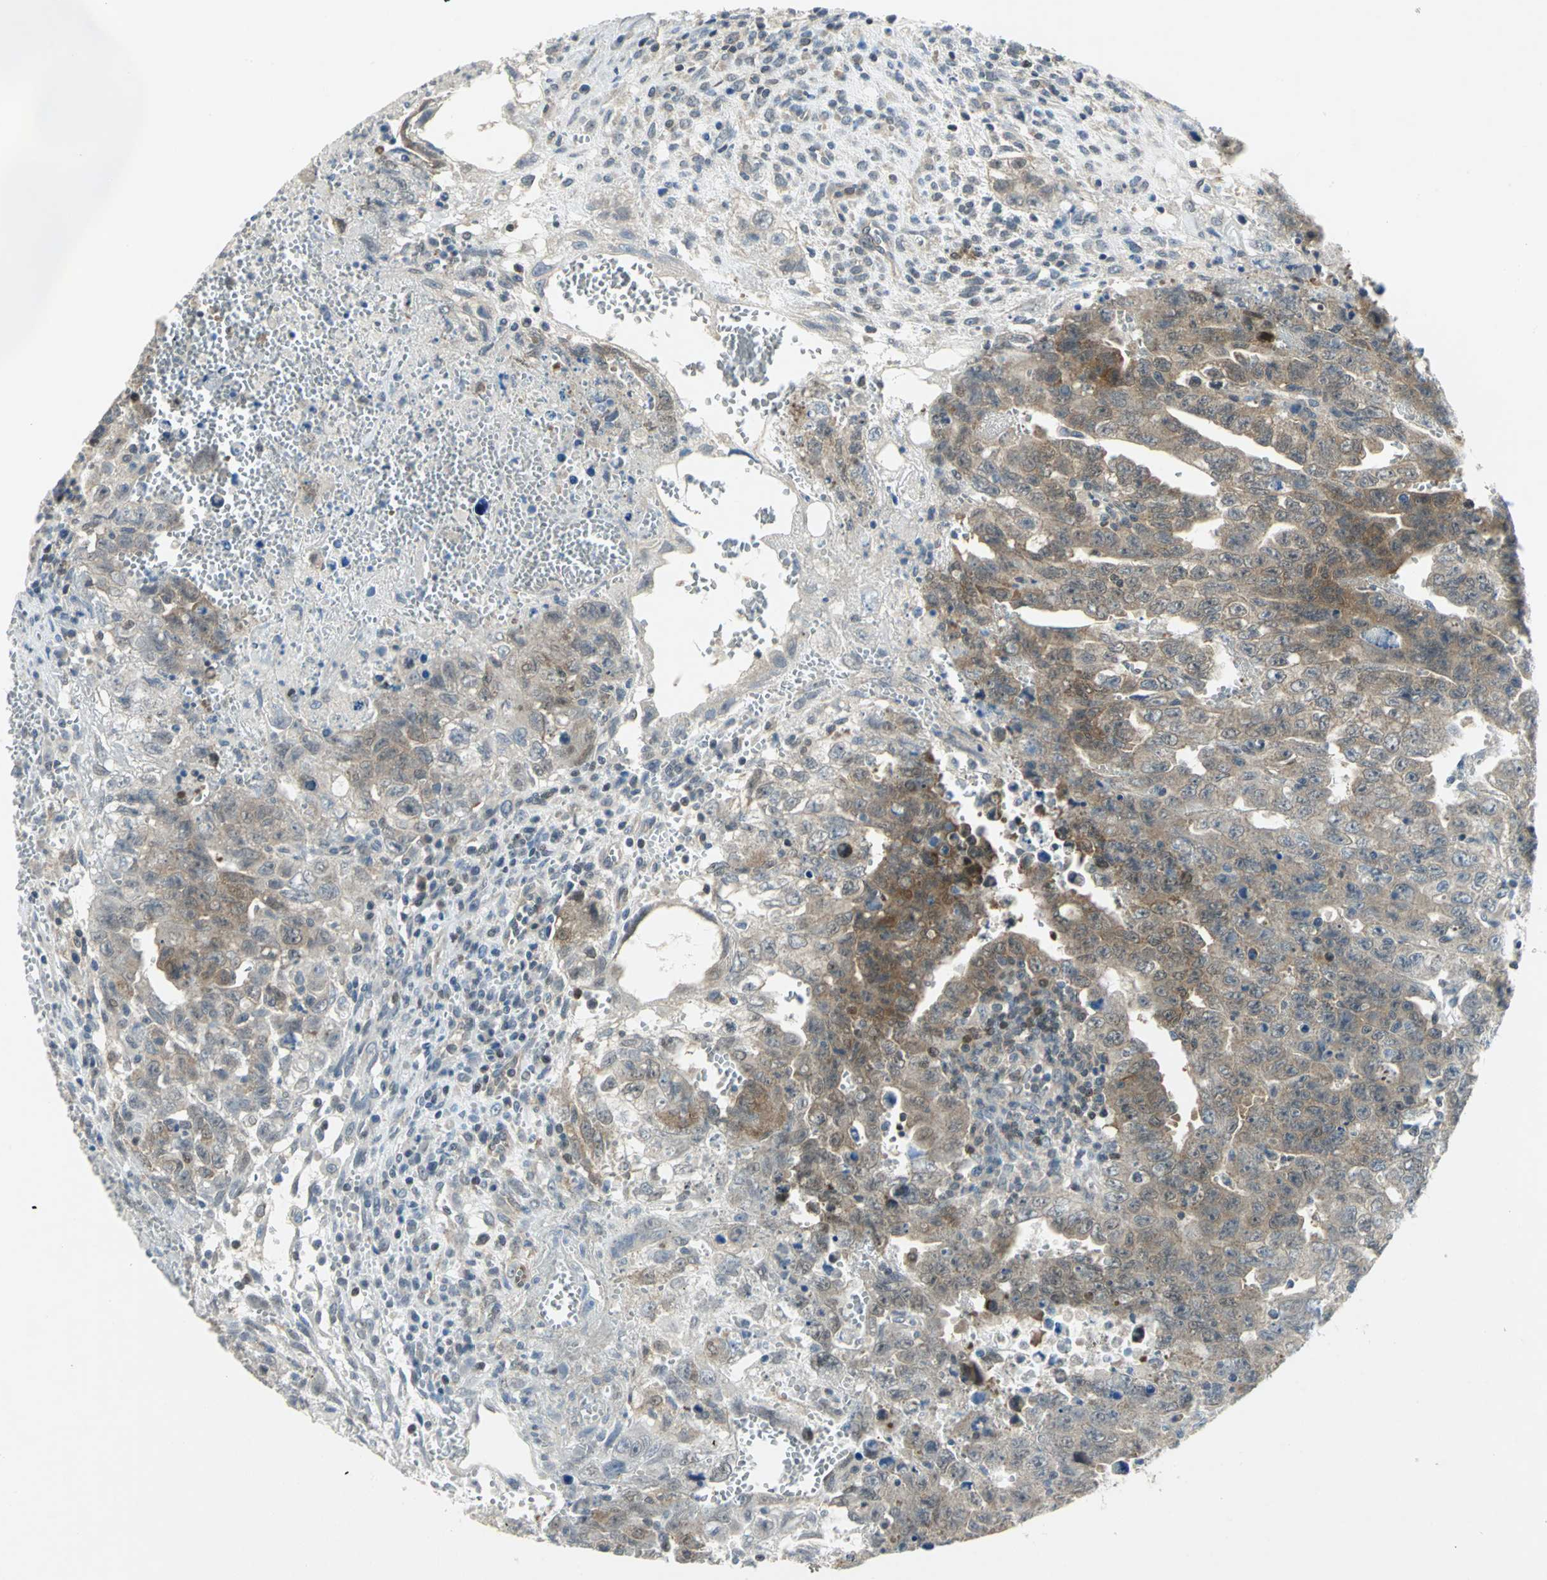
{"staining": {"intensity": "moderate", "quantity": "25%-75%", "location": "cytoplasmic/membranous"}, "tissue": "testis cancer", "cell_type": "Tumor cells", "image_type": "cancer", "snomed": [{"axis": "morphology", "description": "Carcinoma, Embryonal, NOS"}, {"axis": "topography", "description": "Testis"}], "caption": "The micrograph reveals immunohistochemical staining of embryonal carcinoma (testis). There is moderate cytoplasmic/membranous positivity is seen in about 25%-75% of tumor cells.", "gene": "PPIA", "patient": {"sex": "male", "age": 28}}